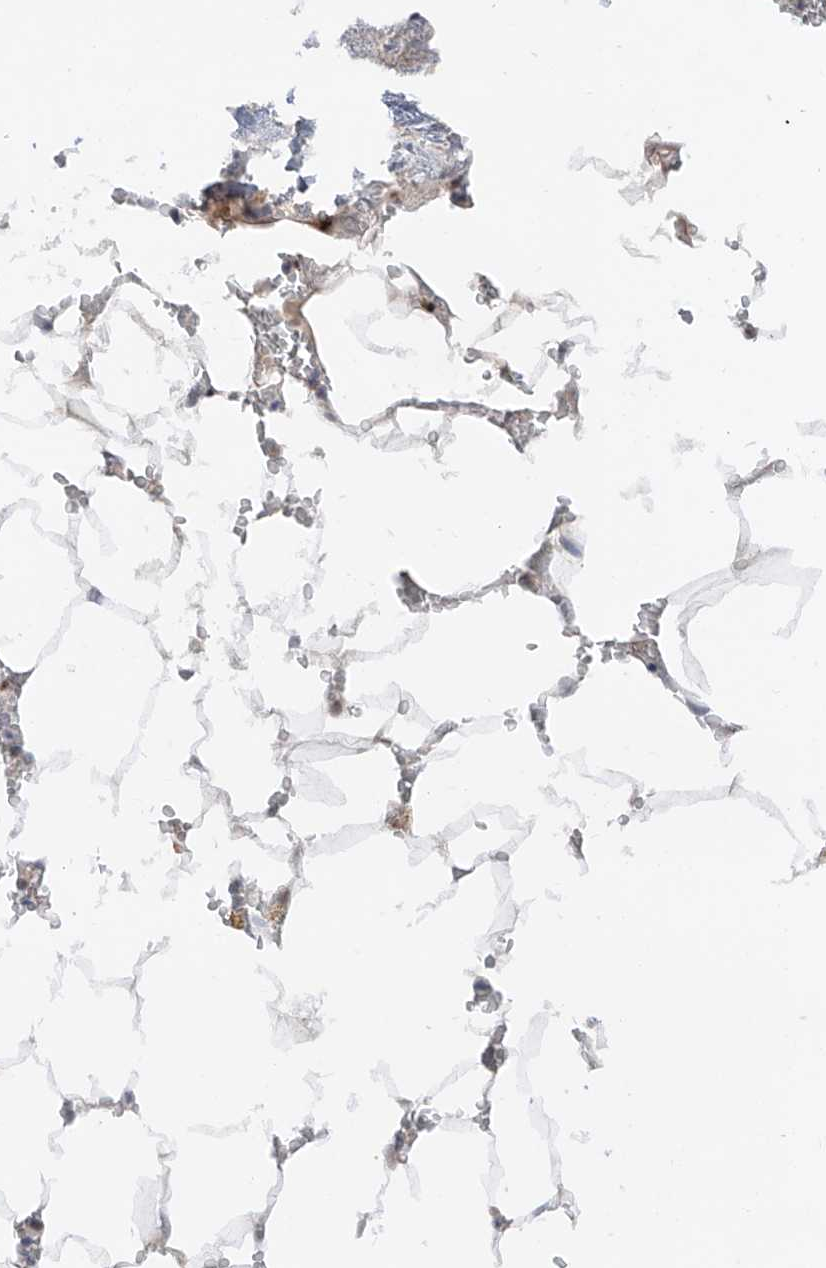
{"staining": {"intensity": "moderate", "quantity": "25%-75%", "location": "nuclear"}, "tissue": "bone marrow", "cell_type": "Hematopoietic cells", "image_type": "normal", "snomed": [{"axis": "morphology", "description": "Normal tissue, NOS"}, {"axis": "topography", "description": "Bone marrow"}], "caption": "Moderate nuclear staining for a protein is identified in approximately 25%-75% of hematopoietic cells of unremarkable bone marrow using immunohistochemistry.", "gene": "SNRNP200", "patient": {"sex": "male", "age": 70}}